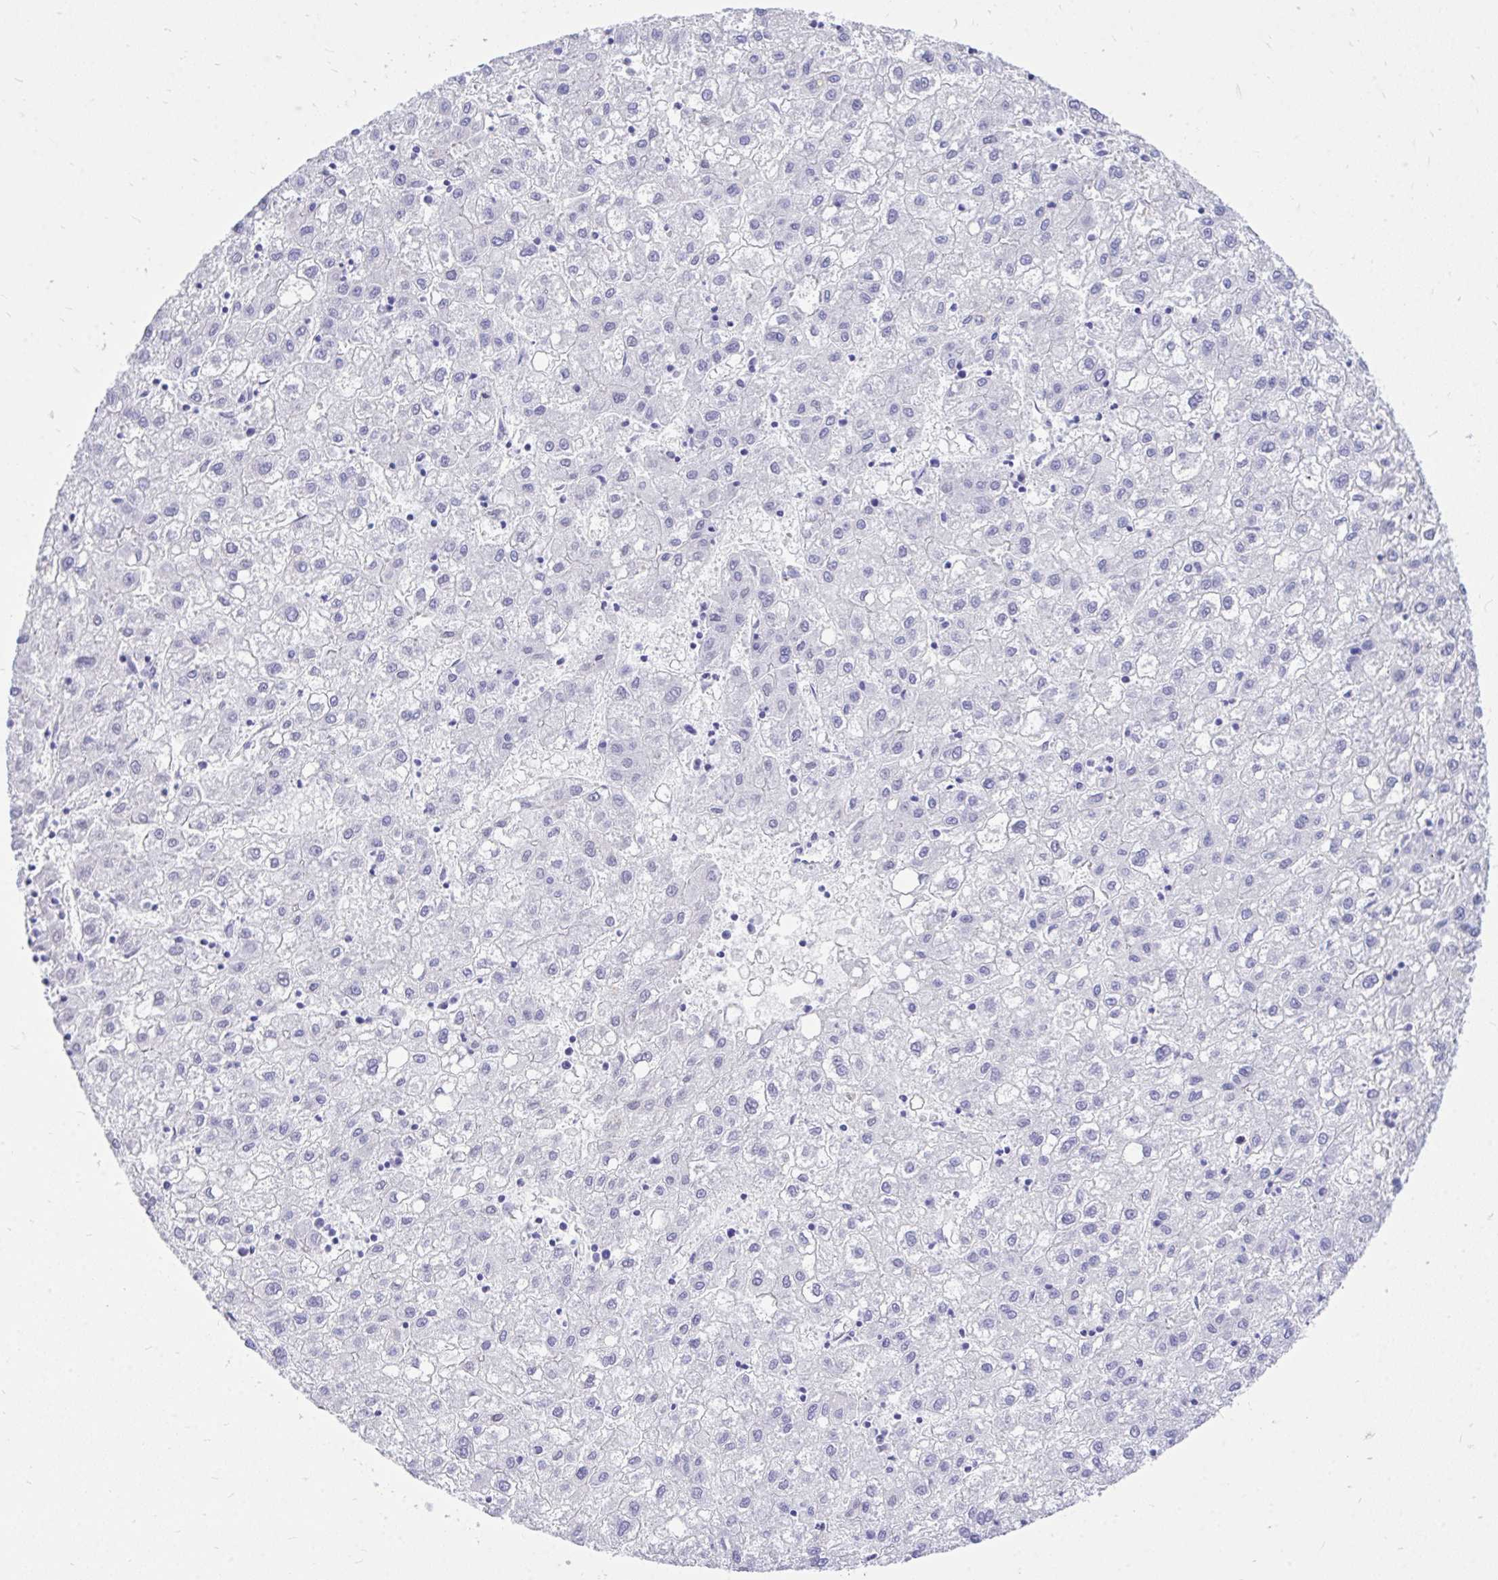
{"staining": {"intensity": "negative", "quantity": "none", "location": "none"}, "tissue": "liver cancer", "cell_type": "Tumor cells", "image_type": "cancer", "snomed": [{"axis": "morphology", "description": "Carcinoma, Hepatocellular, NOS"}, {"axis": "topography", "description": "Liver"}], "caption": "DAB immunohistochemical staining of human liver cancer (hepatocellular carcinoma) exhibits no significant expression in tumor cells.", "gene": "MON1A", "patient": {"sex": "male", "age": 72}}